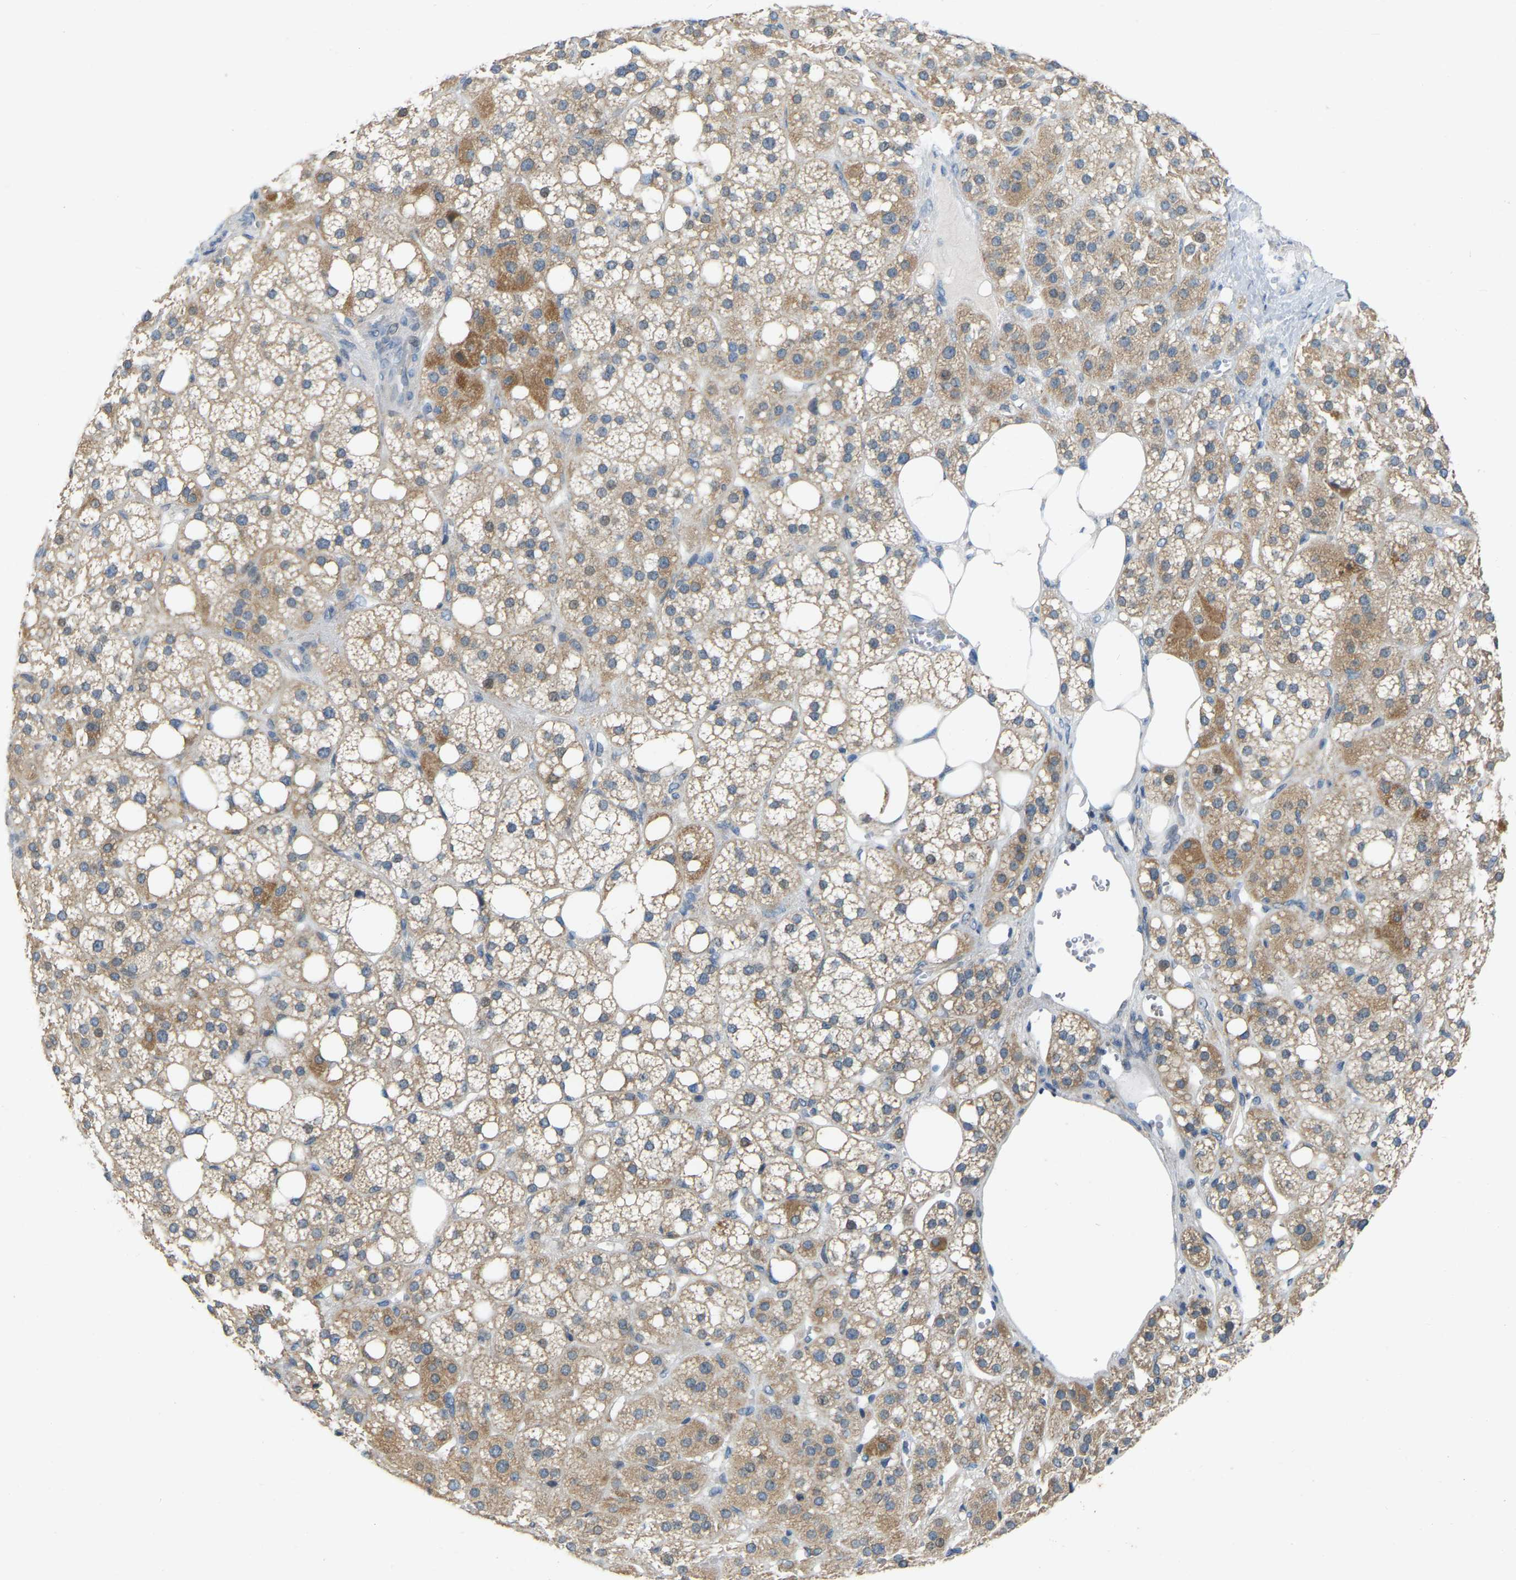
{"staining": {"intensity": "moderate", "quantity": ">75%", "location": "cytoplasmic/membranous,nuclear"}, "tissue": "adrenal gland", "cell_type": "Glandular cells", "image_type": "normal", "snomed": [{"axis": "morphology", "description": "Normal tissue, NOS"}, {"axis": "topography", "description": "Adrenal gland"}], "caption": "Protein expression analysis of normal adrenal gland demonstrates moderate cytoplasmic/membranous,nuclear staining in about >75% of glandular cells.", "gene": "ENSG00000283765", "patient": {"sex": "female", "age": 59}}